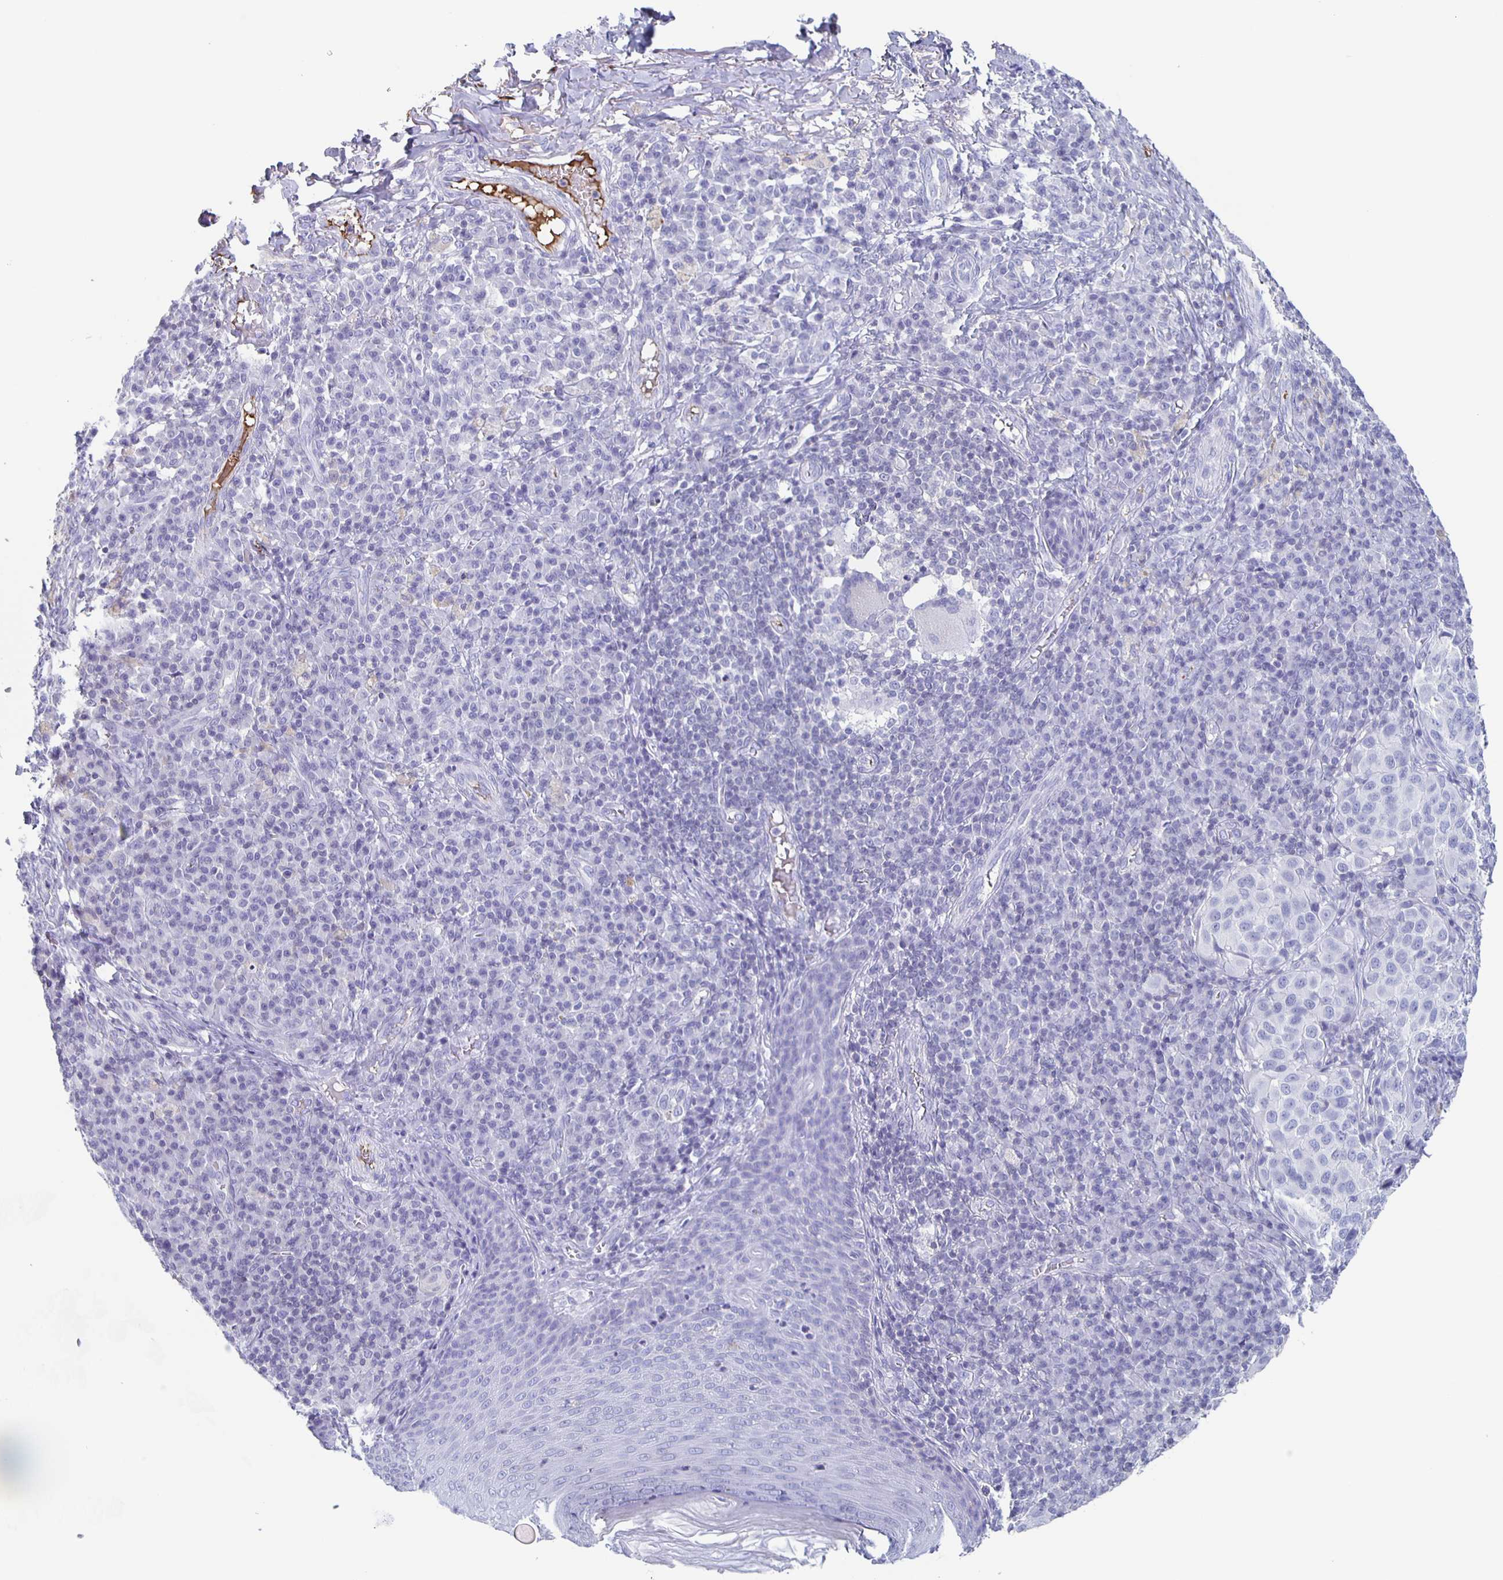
{"staining": {"intensity": "negative", "quantity": "none", "location": "none"}, "tissue": "melanoma", "cell_type": "Tumor cells", "image_type": "cancer", "snomed": [{"axis": "morphology", "description": "Malignant melanoma, NOS"}, {"axis": "topography", "description": "Skin"}], "caption": "Tumor cells are negative for protein expression in human malignant melanoma. (DAB IHC with hematoxylin counter stain).", "gene": "FGA", "patient": {"sex": "male", "age": 38}}